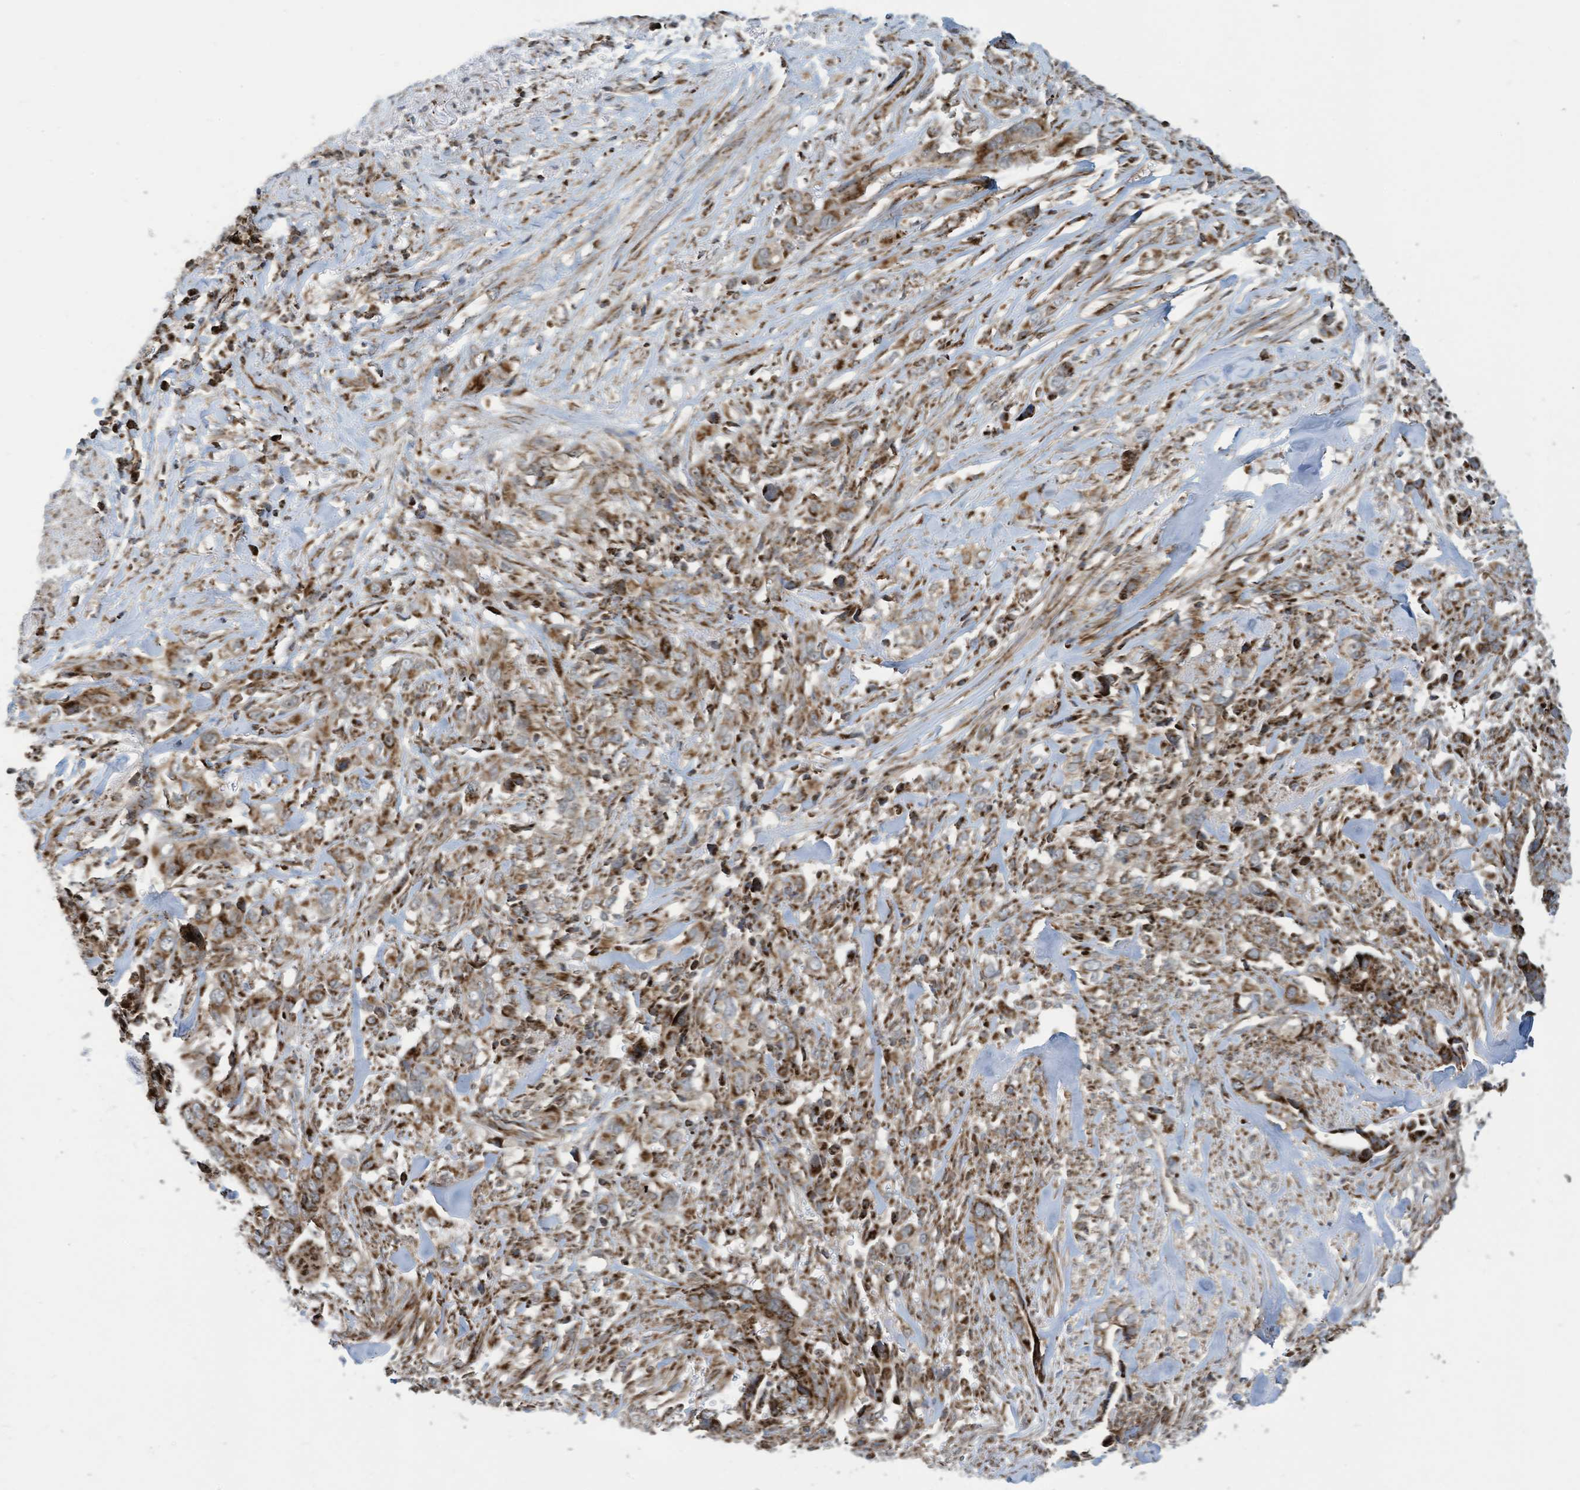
{"staining": {"intensity": "strong", "quantity": "25%-75%", "location": "cytoplasmic/membranous"}, "tissue": "liver cancer", "cell_type": "Tumor cells", "image_type": "cancer", "snomed": [{"axis": "morphology", "description": "Cholangiocarcinoma"}, {"axis": "topography", "description": "Liver"}], "caption": "Strong cytoplasmic/membranous staining for a protein is appreciated in about 25%-75% of tumor cells of liver cancer using immunohistochemistry.", "gene": "COX10", "patient": {"sex": "female", "age": 79}}